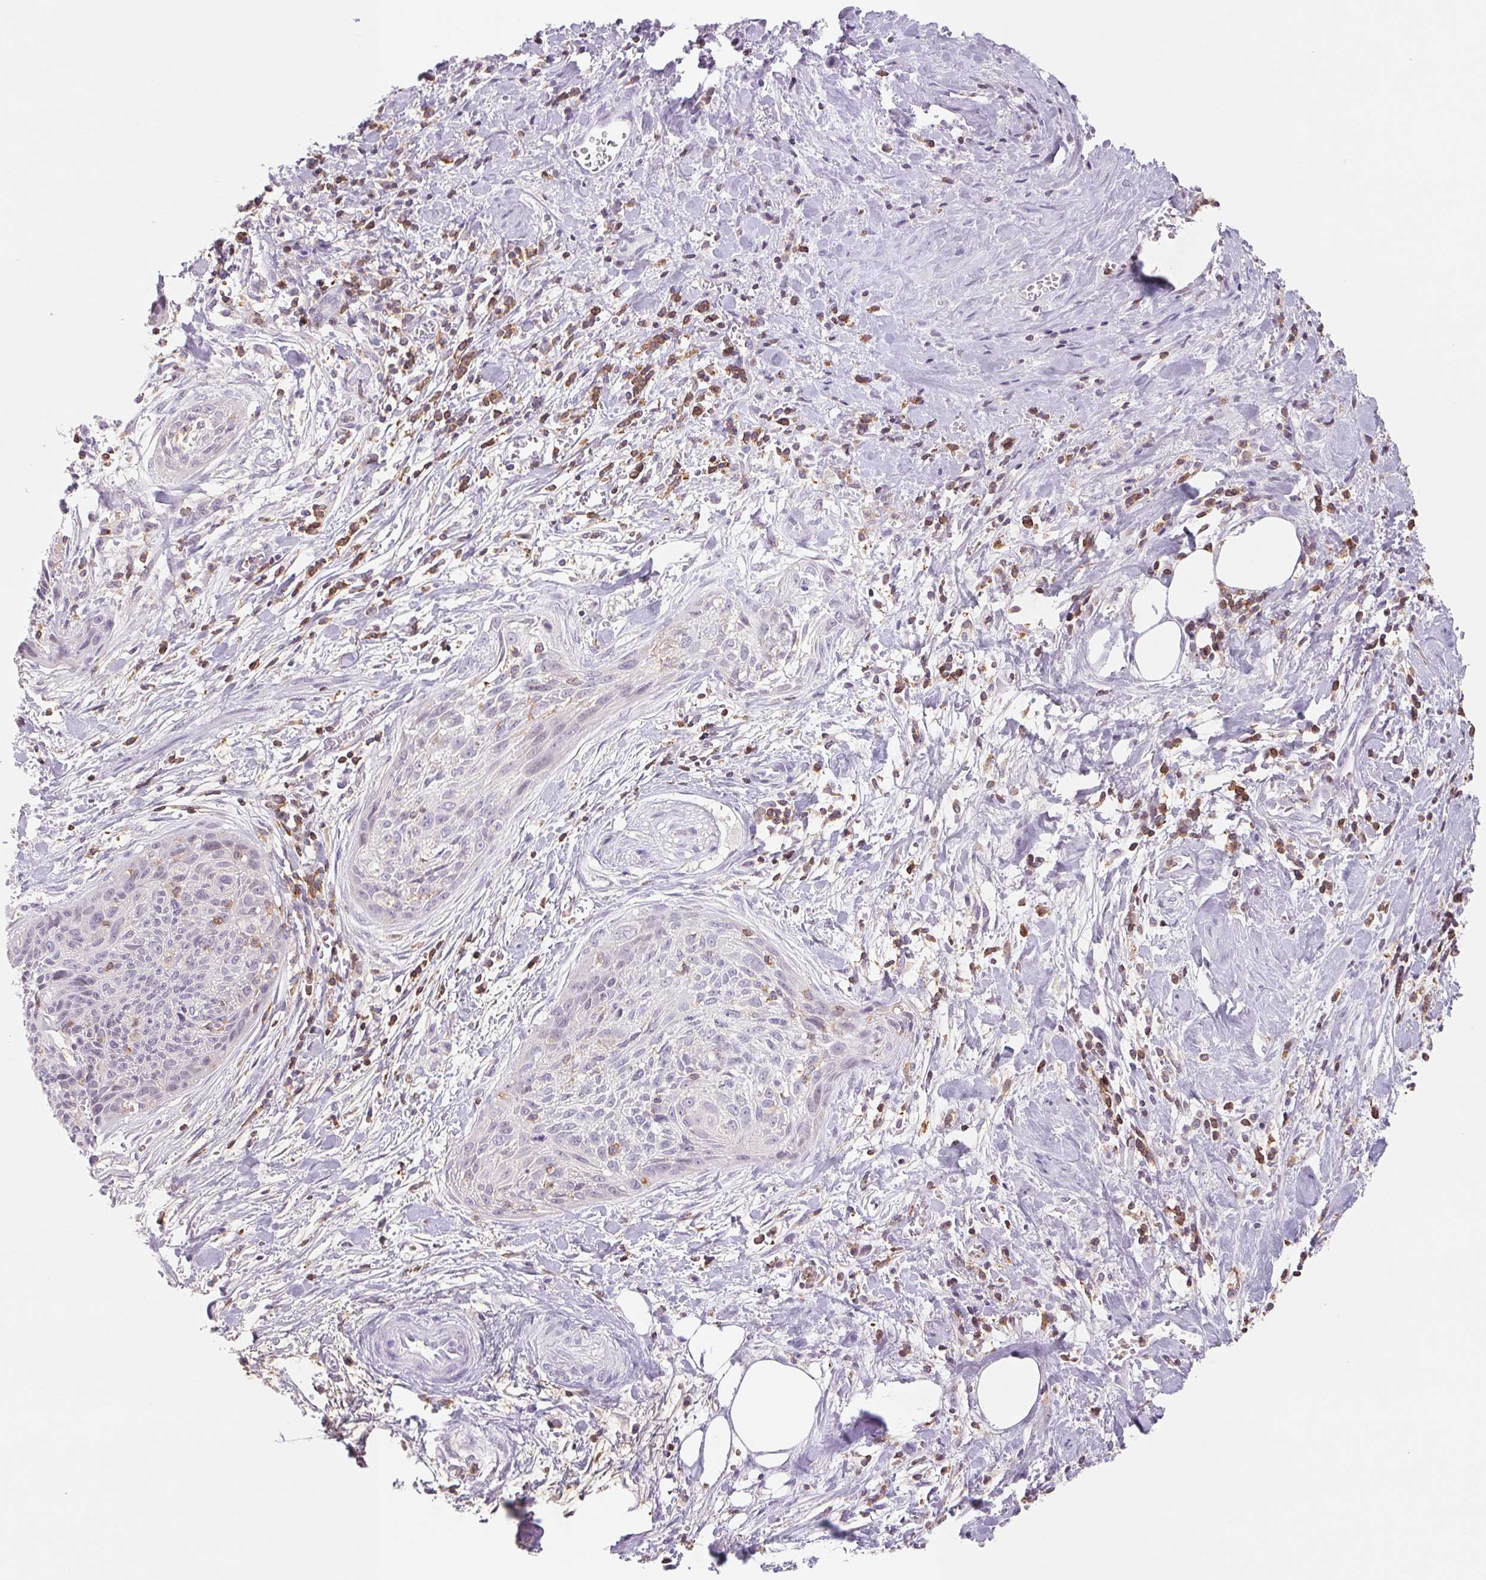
{"staining": {"intensity": "negative", "quantity": "none", "location": "none"}, "tissue": "cervical cancer", "cell_type": "Tumor cells", "image_type": "cancer", "snomed": [{"axis": "morphology", "description": "Squamous cell carcinoma, NOS"}, {"axis": "topography", "description": "Cervix"}], "caption": "Tumor cells show no significant protein staining in cervical squamous cell carcinoma. Nuclei are stained in blue.", "gene": "KIF26A", "patient": {"sex": "female", "age": 55}}